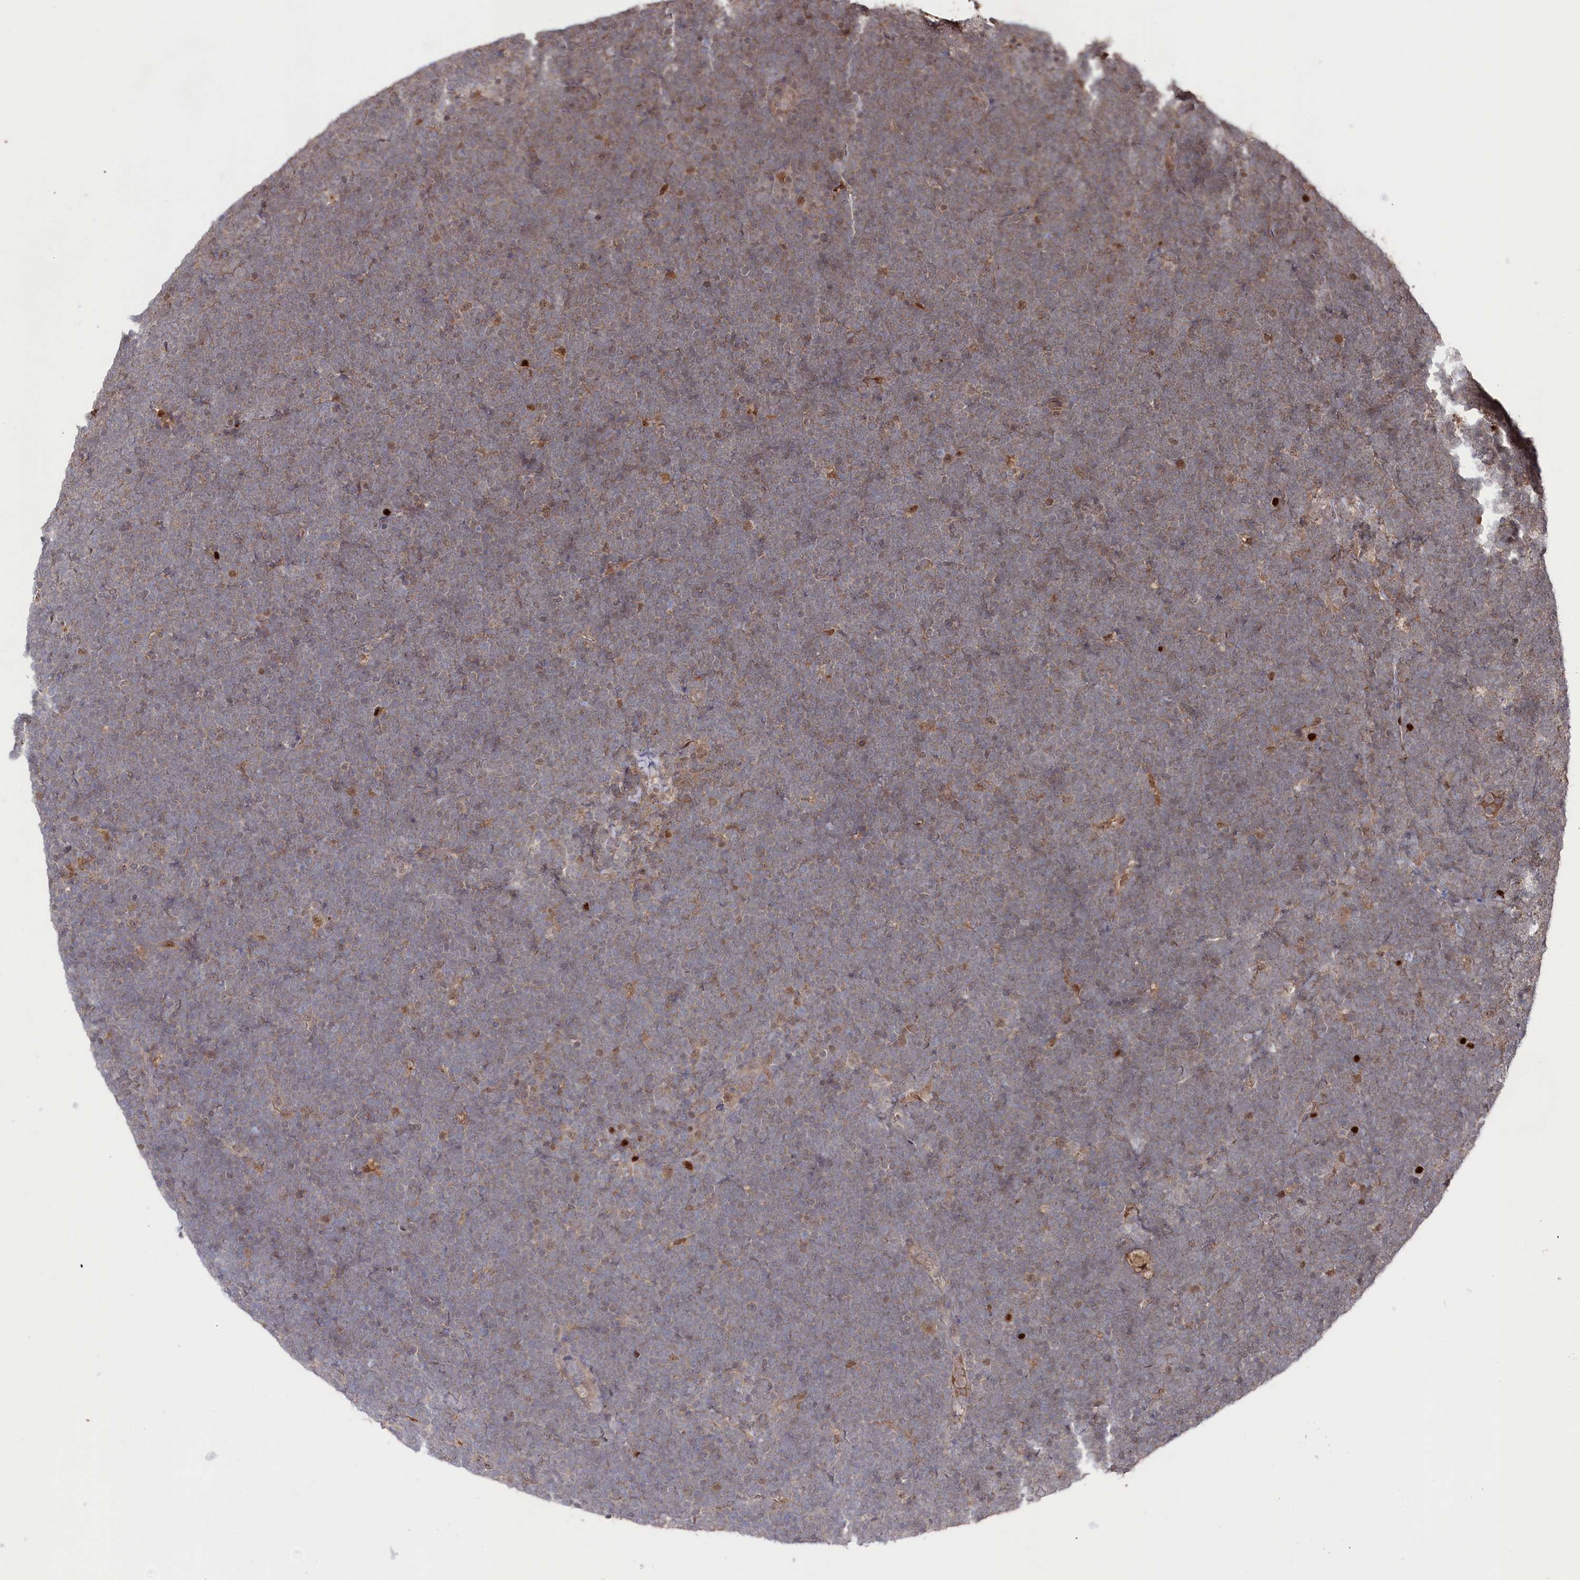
{"staining": {"intensity": "weak", "quantity": "25%-75%", "location": "cytoplasmic/membranous"}, "tissue": "lymphoma", "cell_type": "Tumor cells", "image_type": "cancer", "snomed": [{"axis": "morphology", "description": "Malignant lymphoma, non-Hodgkin's type, High grade"}, {"axis": "topography", "description": "Lymph node"}], "caption": "High-power microscopy captured an IHC photomicrograph of lymphoma, revealing weak cytoplasmic/membranous staining in approximately 25%-75% of tumor cells.", "gene": "BORCS7", "patient": {"sex": "male", "age": 13}}